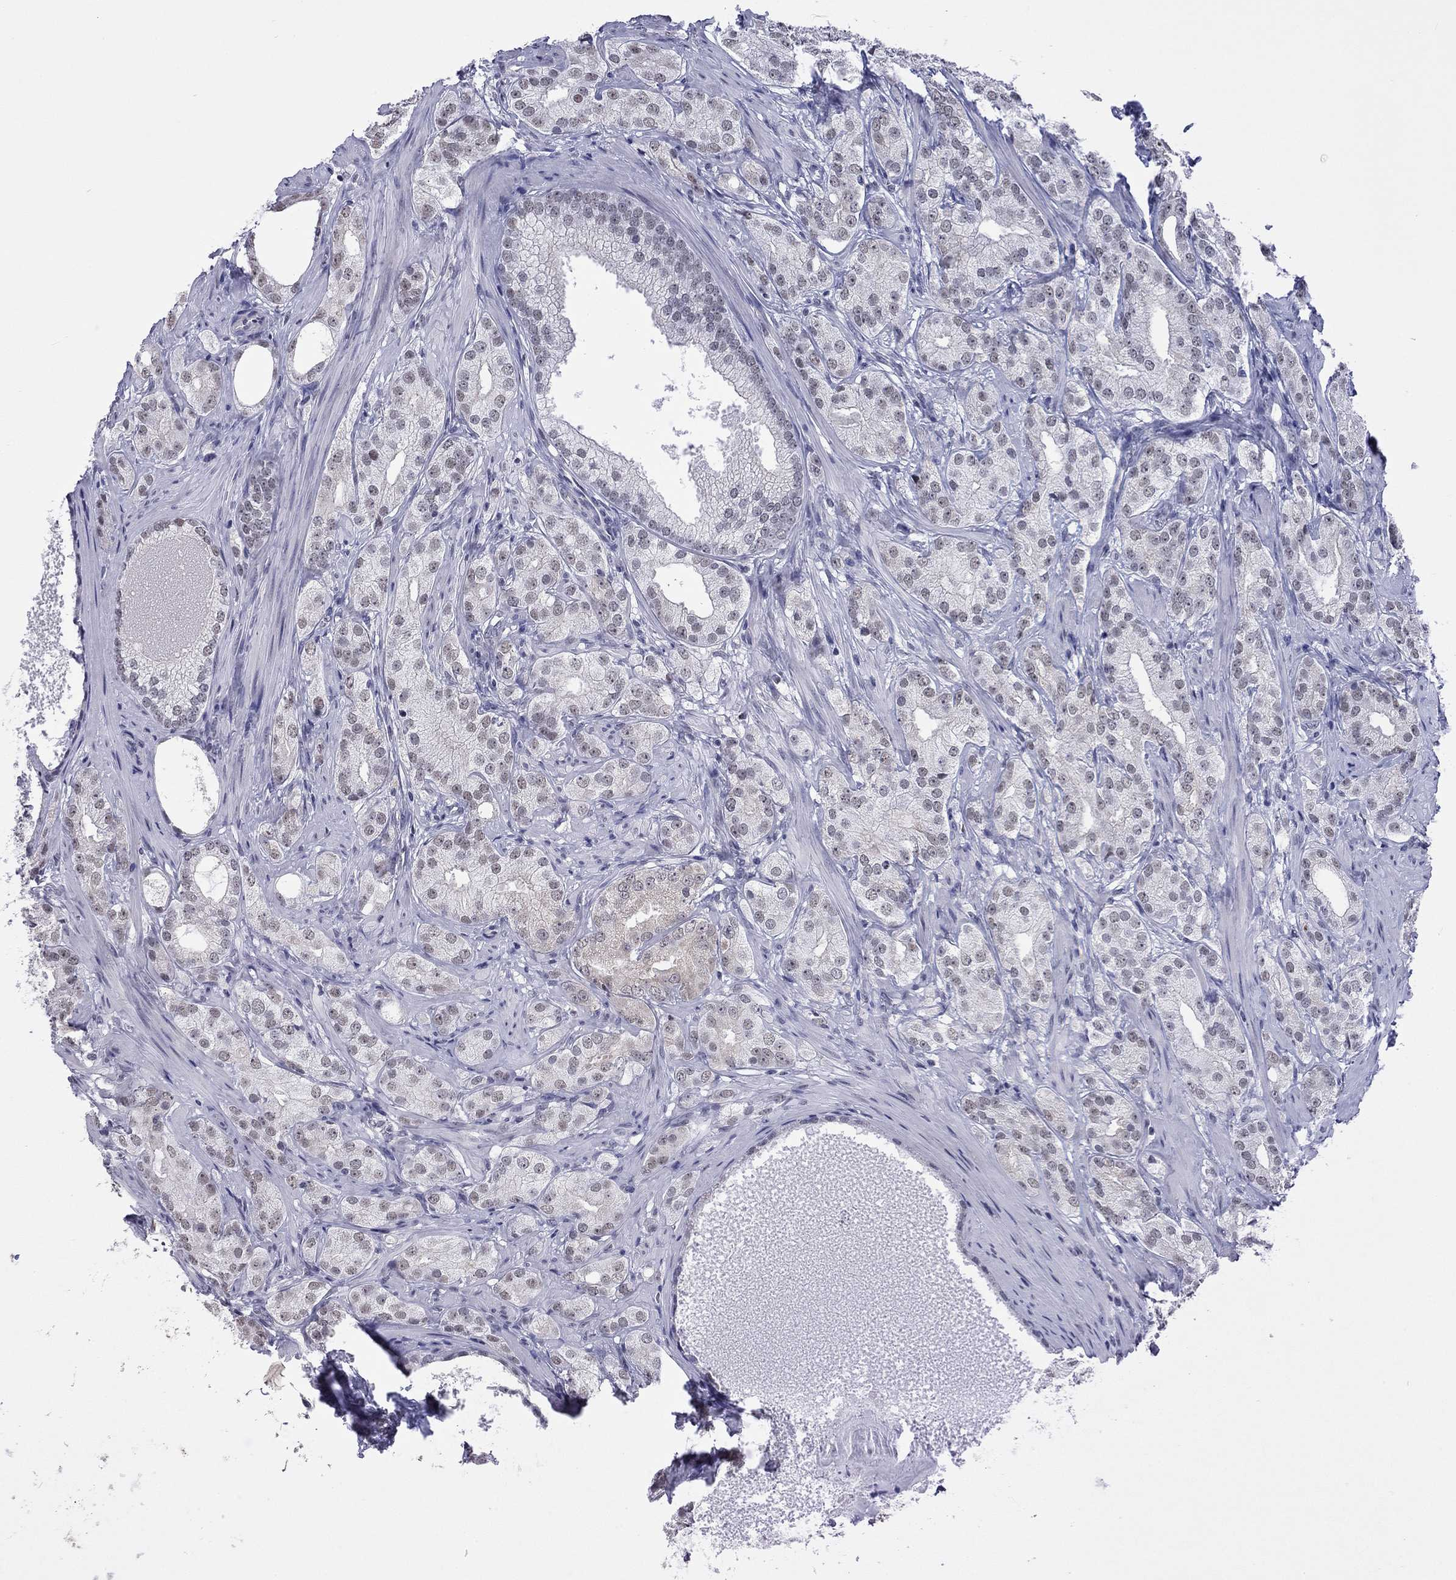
{"staining": {"intensity": "negative", "quantity": "none", "location": "none"}, "tissue": "prostate cancer", "cell_type": "Tumor cells", "image_type": "cancer", "snomed": [{"axis": "morphology", "description": "Adenocarcinoma, High grade"}, {"axis": "topography", "description": "Prostate and seminal vesicle, NOS"}], "caption": "Tumor cells show no significant positivity in prostate cancer.", "gene": "PPP1R3A", "patient": {"sex": "male", "age": 62}}